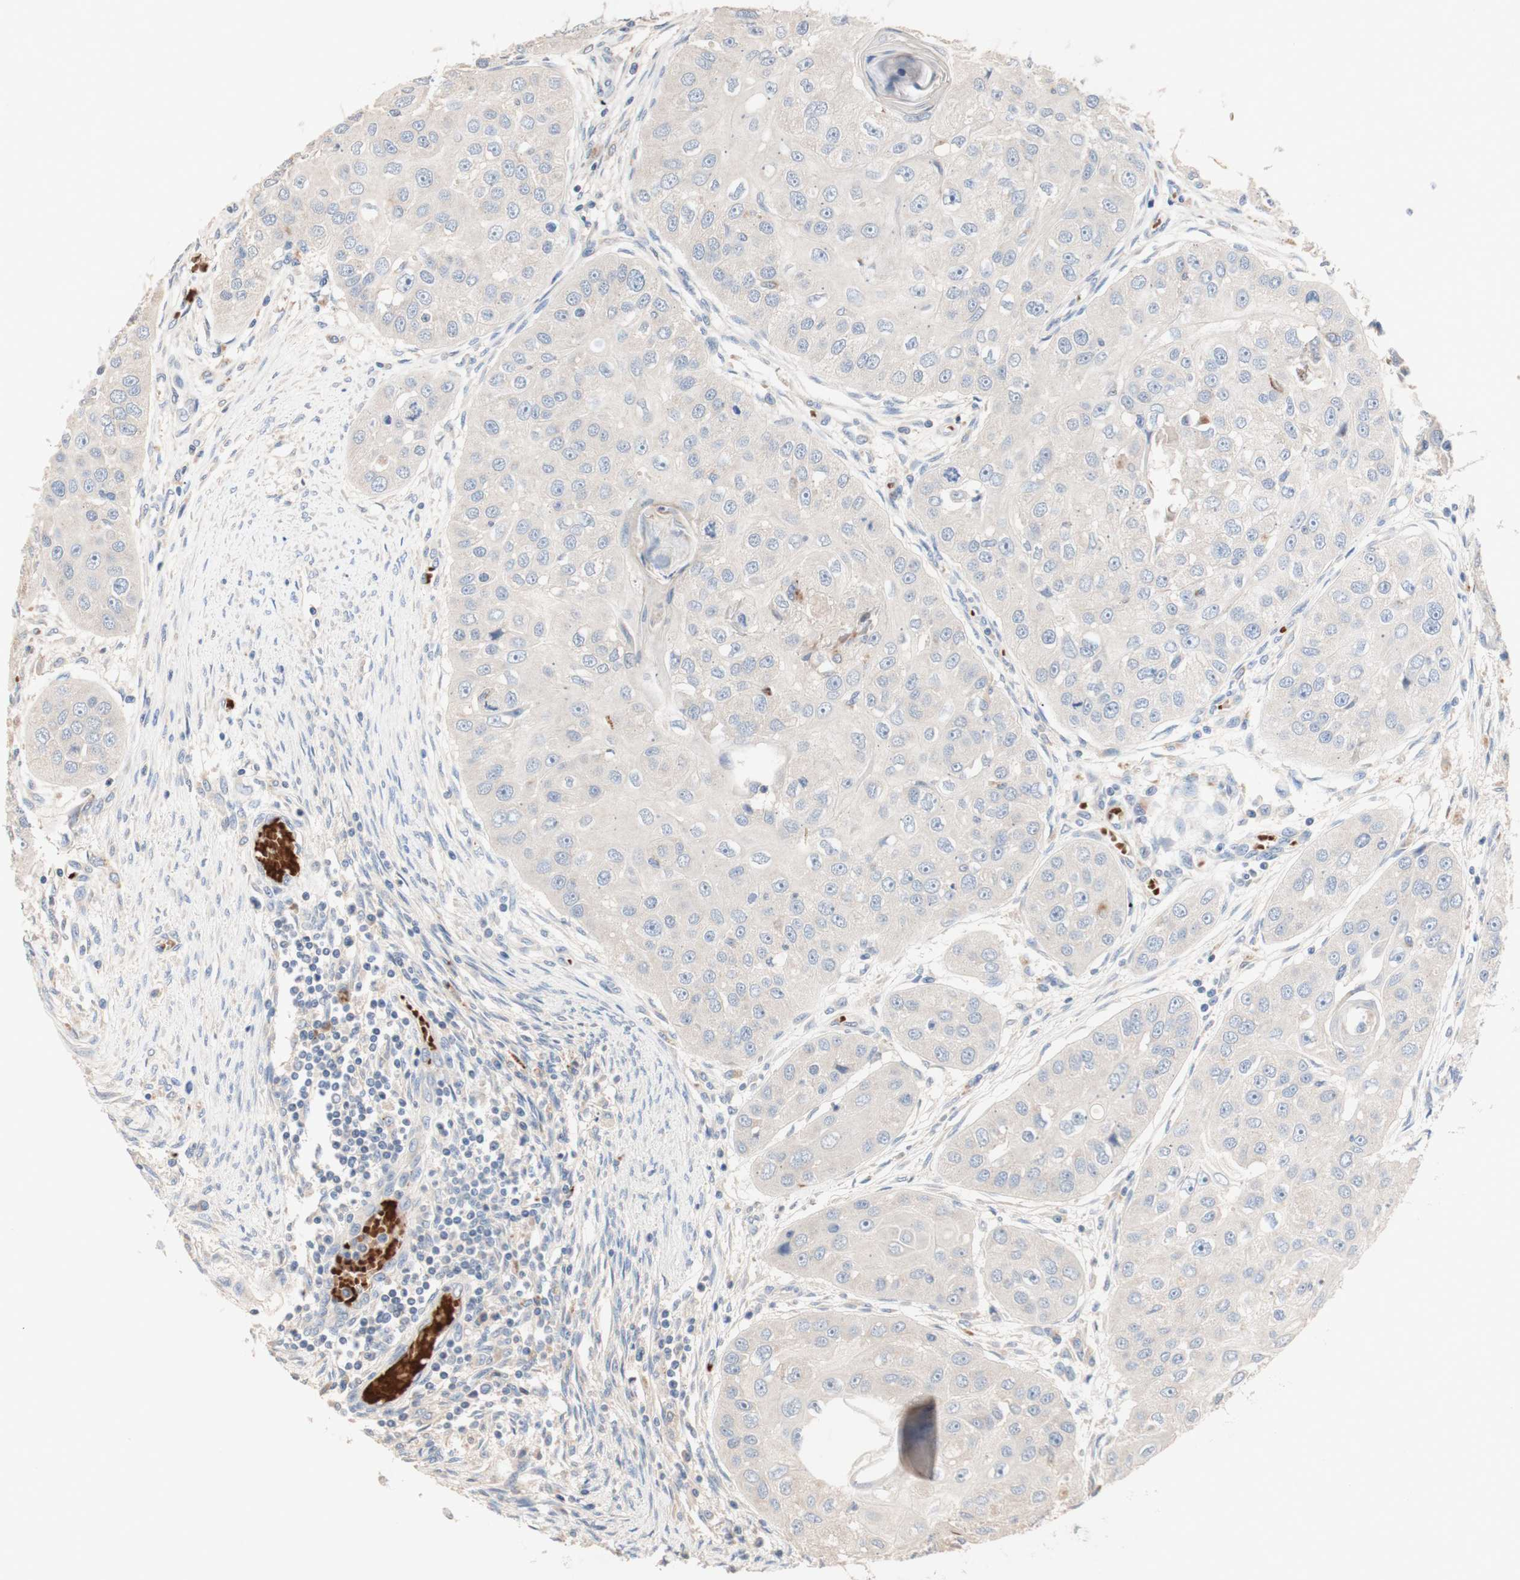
{"staining": {"intensity": "negative", "quantity": "none", "location": "none"}, "tissue": "head and neck cancer", "cell_type": "Tumor cells", "image_type": "cancer", "snomed": [{"axis": "morphology", "description": "Normal tissue, NOS"}, {"axis": "morphology", "description": "Squamous cell carcinoma, NOS"}, {"axis": "topography", "description": "Skeletal muscle"}, {"axis": "topography", "description": "Head-Neck"}], "caption": "An immunohistochemistry (IHC) histopathology image of head and neck squamous cell carcinoma is shown. There is no staining in tumor cells of head and neck squamous cell carcinoma. (Brightfield microscopy of DAB immunohistochemistry (IHC) at high magnification).", "gene": "CDON", "patient": {"sex": "male", "age": 51}}